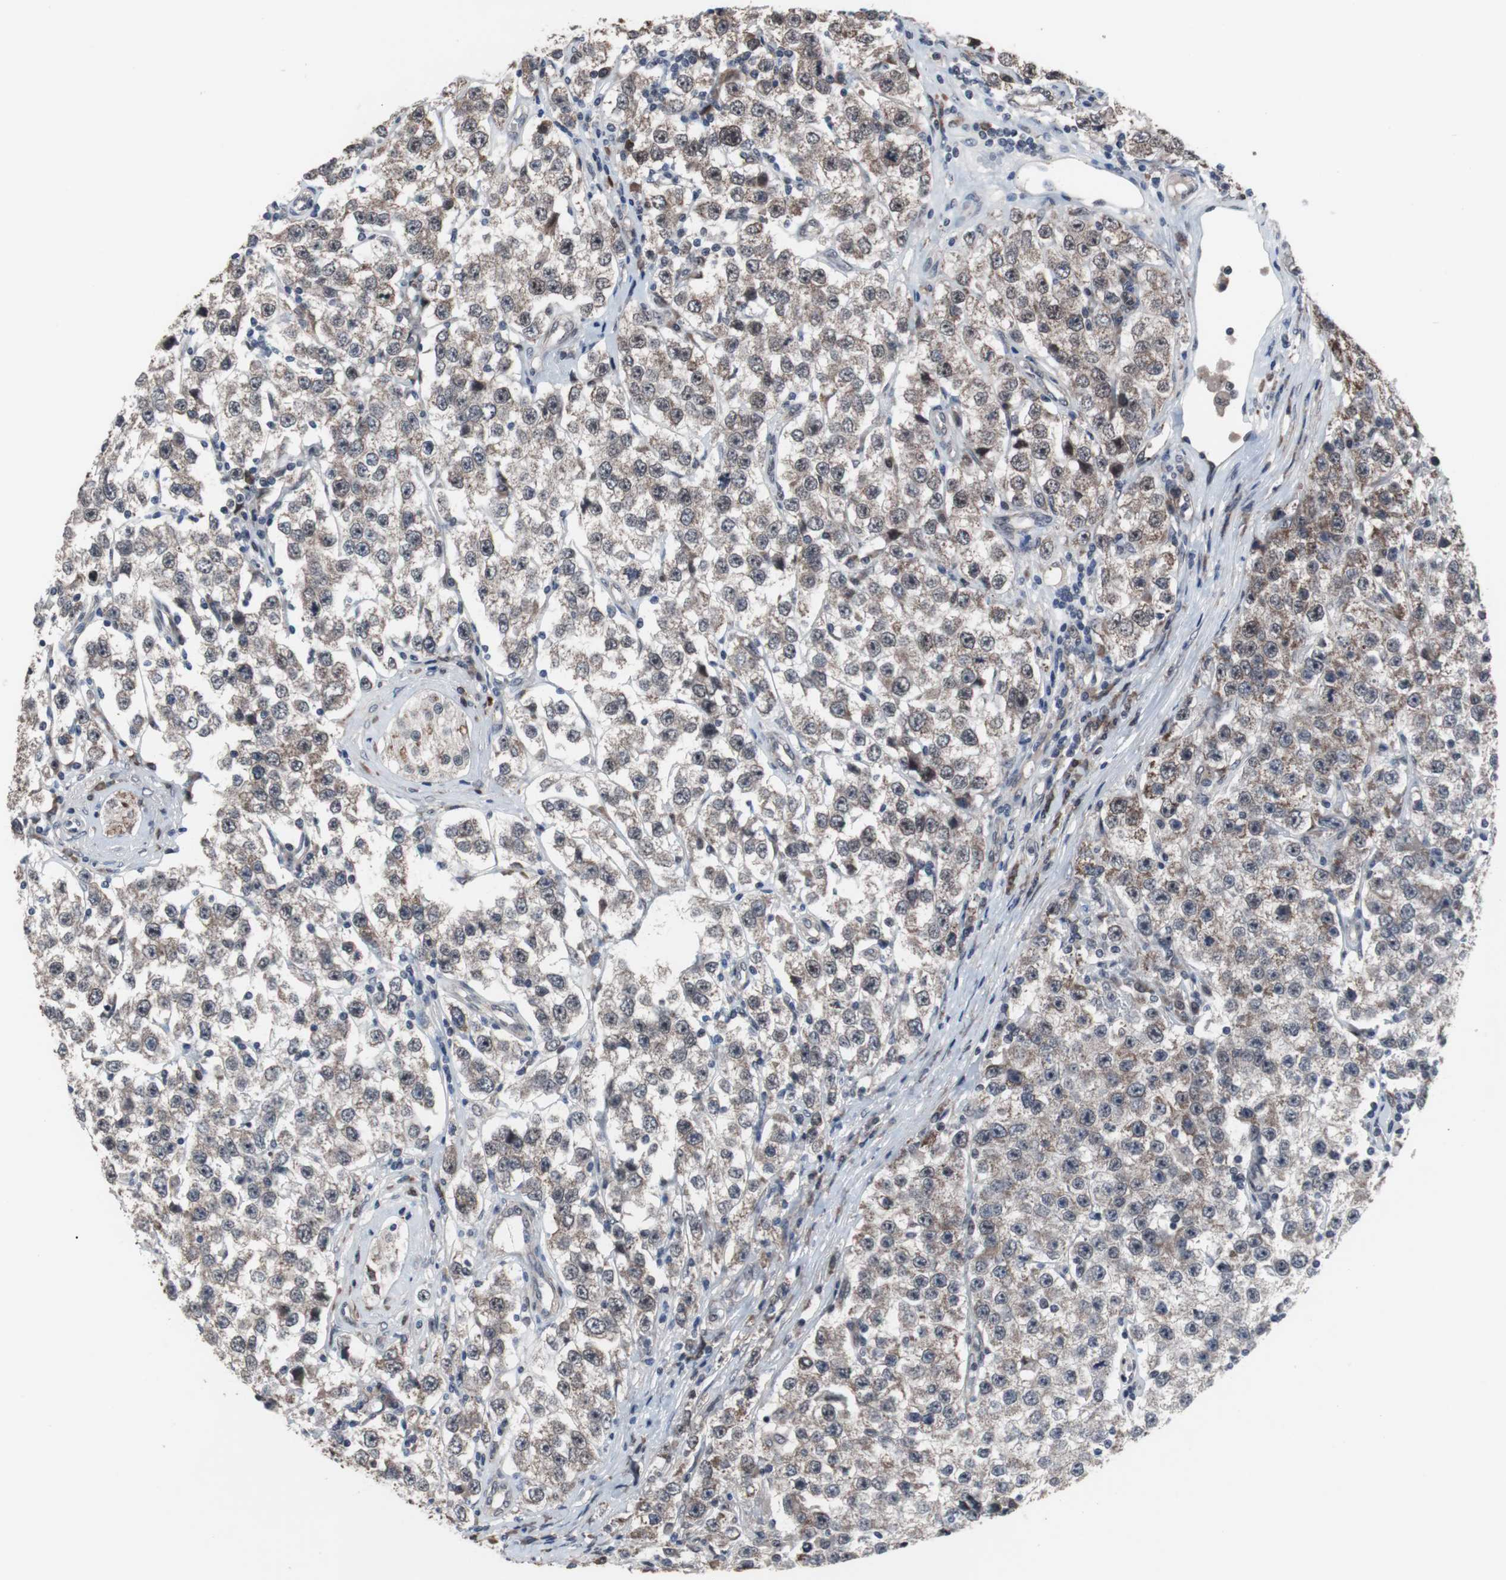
{"staining": {"intensity": "weak", "quantity": ">75%", "location": "cytoplasmic/membranous,nuclear"}, "tissue": "testis cancer", "cell_type": "Tumor cells", "image_type": "cancer", "snomed": [{"axis": "morphology", "description": "Seminoma, NOS"}, {"axis": "topography", "description": "Testis"}], "caption": "Protein analysis of seminoma (testis) tissue exhibits weak cytoplasmic/membranous and nuclear expression in about >75% of tumor cells. The staining was performed using DAB to visualize the protein expression in brown, while the nuclei were stained in blue with hematoxylin (Magnification: 20x).", "gene": "GTF2F2", "patient": {"sex": "male", "age": 52}}